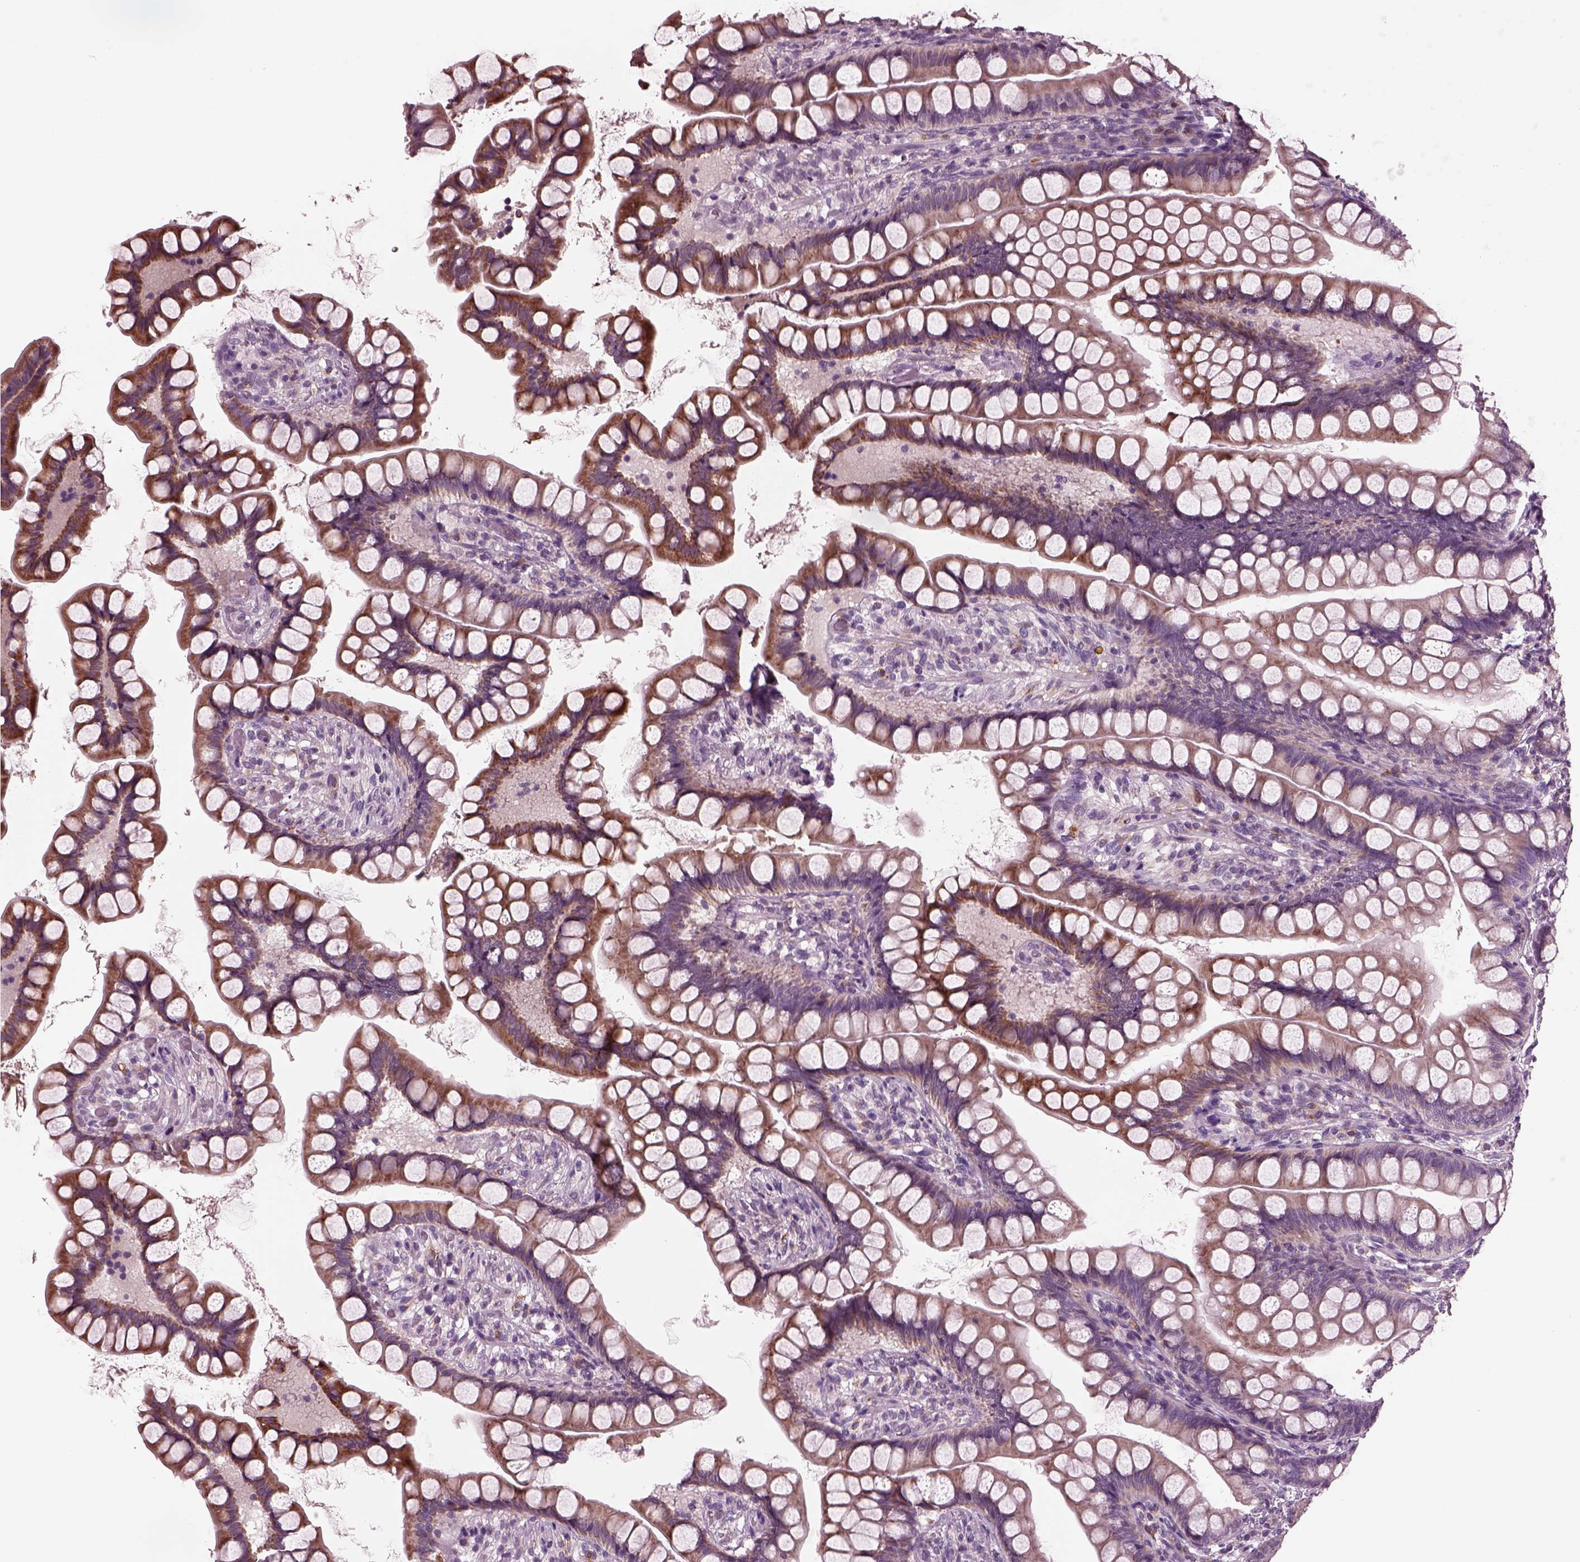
{"staining": {"intensity": "moderate", "quantity": ">75%", "location": "cytoplasmic/membranous"}, "tissue": "small intestine", "cell_type": "Glandular cells", "image_type": "normal", "snomed": [{"axis": "morphology", "description": "Normal tissue, NOS"}, {"axis": "topography", "description": "Small intestine"}], "caption": "The photomicrograph demonstrates staining of normal small intestine, revealing moderate cytoplasmic/membranous protein staining (brown color) within glandular cells.", "gene": "AP4M1", "patient": {"sex": "male", "age": 70}}